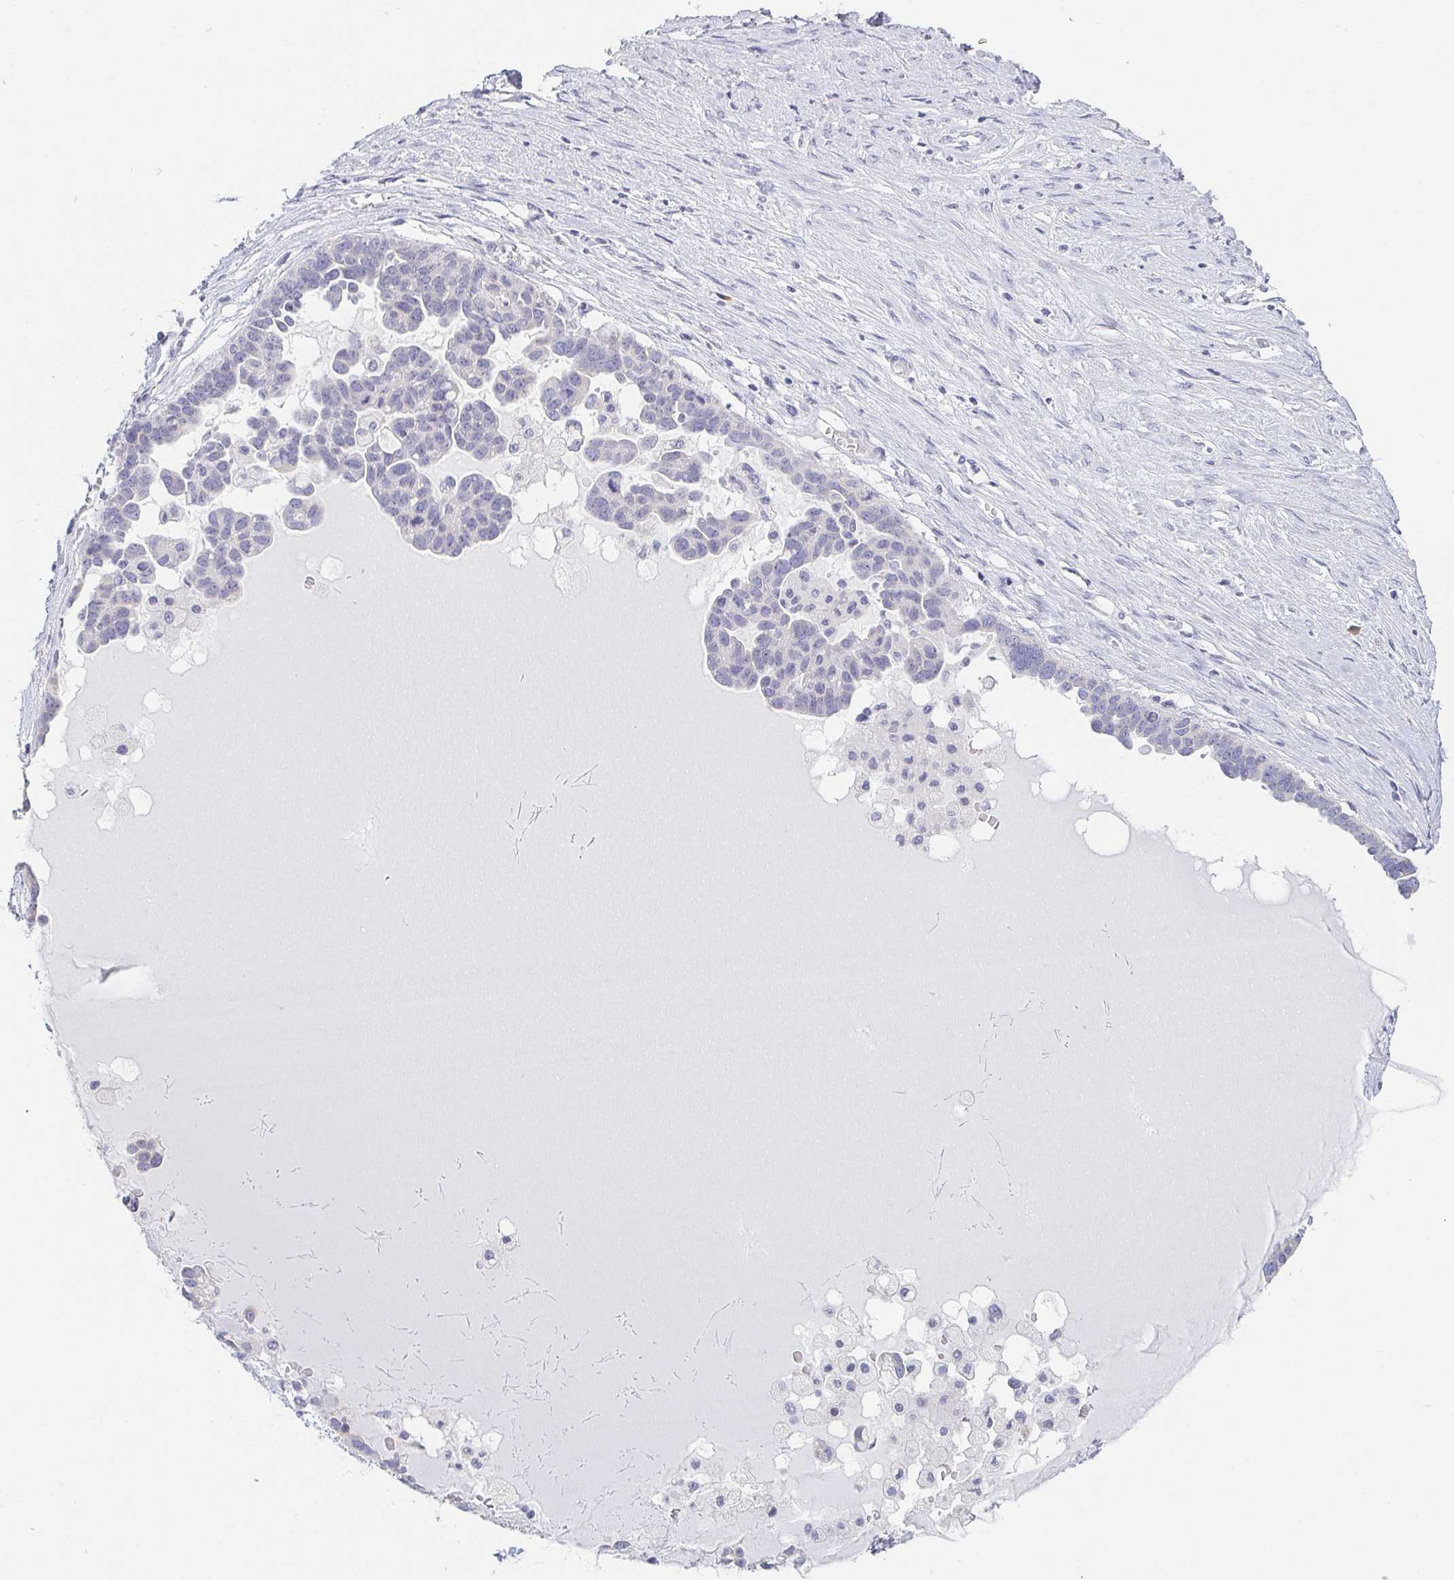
{"staining": {"intensity": "negative", "quantity": "none", "location": "none"}, "tissue": "ovarian cancer", "cell_type": "Tumor cells", "image_type": "cancer", "snomed": [{"axis": "morphology", "description": "Cystadenocarcinoma, serous, NOS"}, {"axis": "topography", "description": "Ovary"}], "caption": "This is an IHC image of human ovarian cancer (serous cystadenocarcinoma). There is no staining in tumor cells.", "gene": "PRR27", "patient": {"sex": "female", "age": 54}}